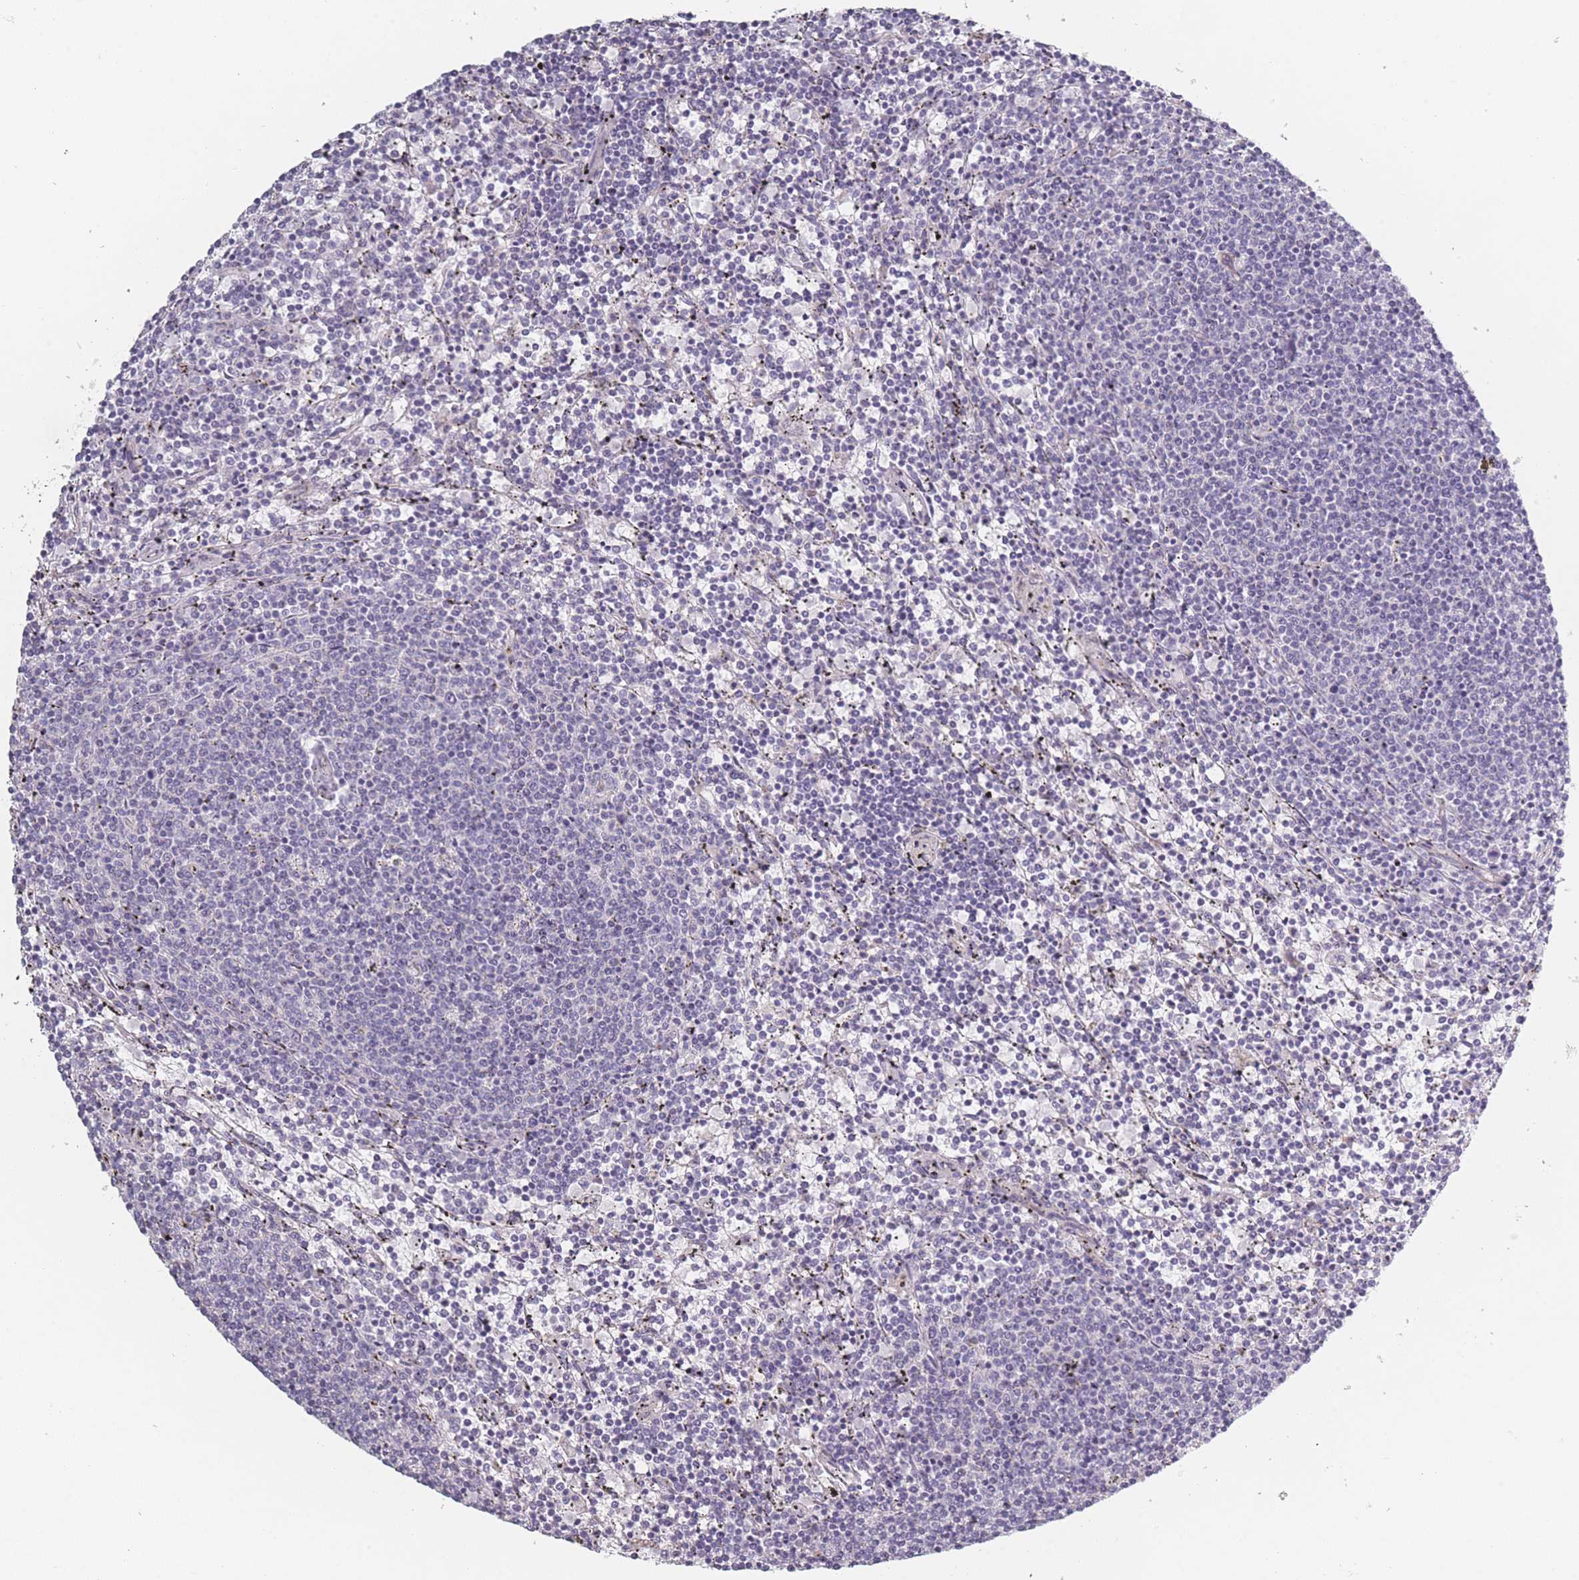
{"staining": {"intensity": "negative", "quantity": "none", "location": "none"}, "tissue": "lymphoma", "cell_type": "Tumor cells", "image_type": "cancer", "snomed": [{"axis": "morphology", "description": "Malignant lymphoma, non-Hodgkin's type, Low grade"}, {"axis": "topography", "description": "Spleen"}], "caption": "Immunohistochemistry image of neoplastic tissue: human low-grade malignant lymphoma, non-Hodgkin's type stained with DAB (3,3'-diaminobenzidine) exhibits no significant protein expression in tumor cells.", "gene": "RASL10B", "patient": {"sex": "female", "age": 50}}